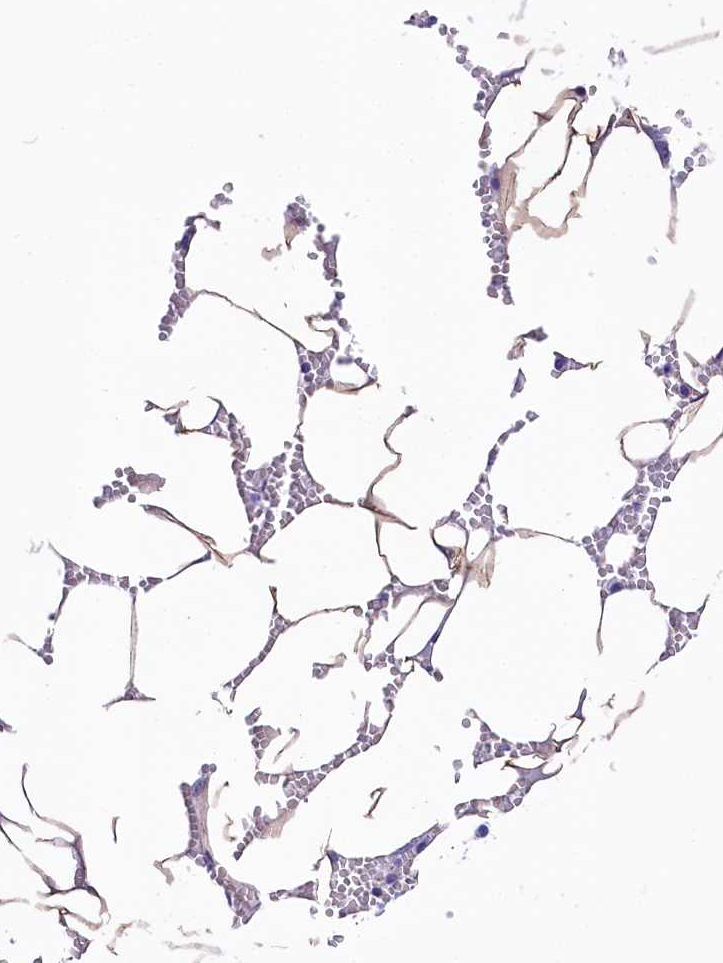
{"staining": {"intensity": "negative", "quantity": "none", "location": "none"}, "tissue": "bone marrow", "cell_type": "Hematopoietic cells", "image_type": "normal", "snomed": [{"axis": "morphology", "description": "Normal tissue, NOS"}, {"axis": "topography", "description": "Bone marrow"}], "caption": "DAB (3,3'-diaminobenzidine) immunohistochemical staining of unremarkable human bone marrow exhibits no significant staining in hematopoietic cells. Nuclei are stained in blue.", "gene": "ABHD5", "patient": {"sex": "male", "age": 70}}